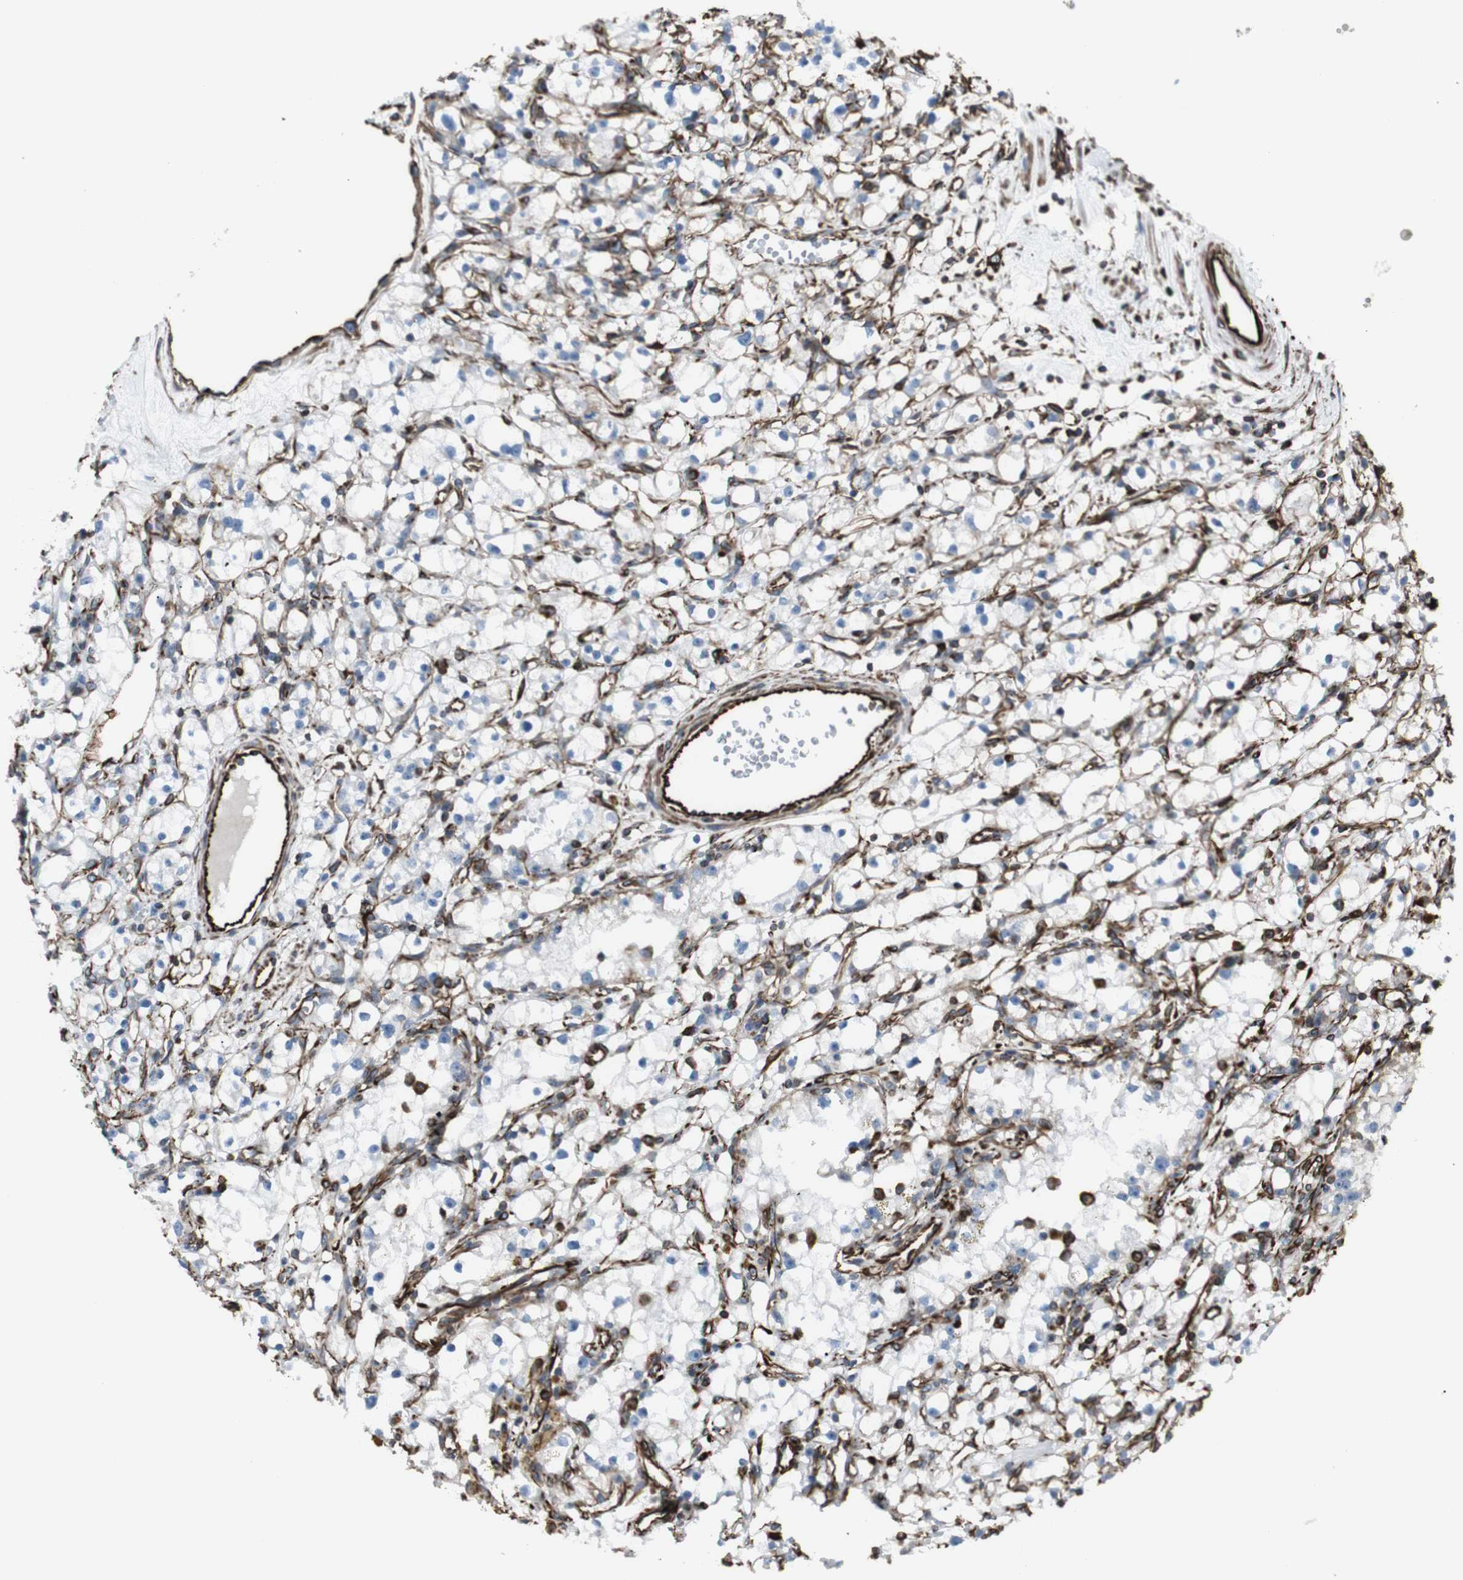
{"staining": {"intensity": "negative", "quantity": "none", "location": "none"}, "tissue": "renal cancer", "cell_type": "Tumor cells", "image_type": "cancer", "snomed": [{"axis": "morphology", "description": "Adenocarcinoma, NOS"}, {"axis": "topography", "description": "Kidney"}], "caption": "Immunohistochemistry photomicrograph of human renal cancer (adenocarcinoma) stained for a protein (brown), which demonstrates no staining in tumor cells.", "gene": "ZDHHC6", "patient": {"sex": "male", "age": 56}}